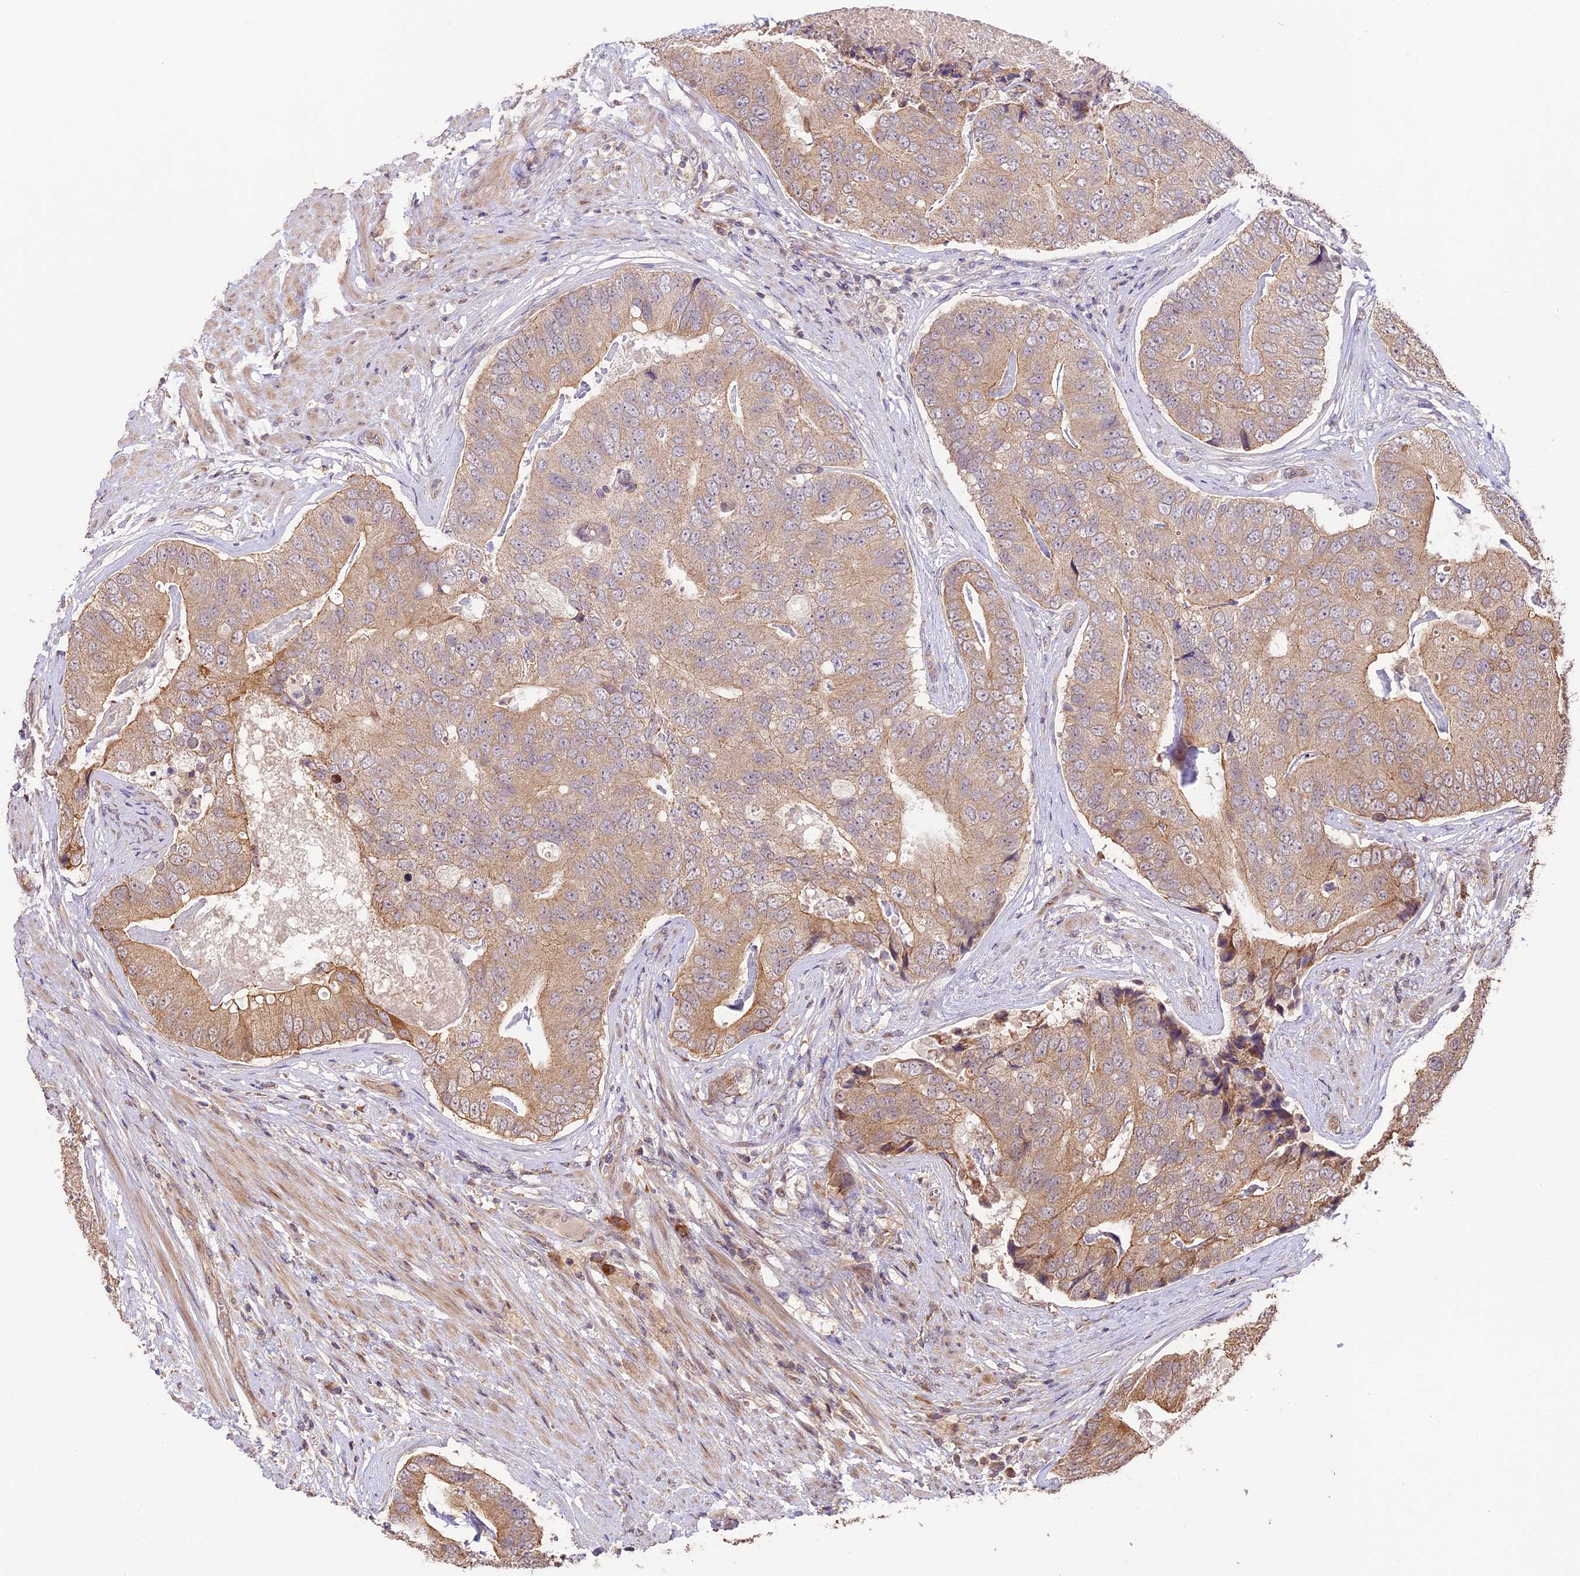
{"staining": {"intensity": "moderate", "quantity": ">75%", "location": "cytoplasmic/membranous"}, "tissue": "prostate cancer", "cell_type": "Tumor cells", "image_type": "cancer", "snomed": [{"axis": "morphology", "description": "Adenocarcinoma, High grade"}, {"axis": "topography", "description": "Prostate"}], "caption": "IHC (DAB (3,3'-diaminobenzidine)) staining of human prostate adenocarcinoma (high-grade) shows moderate cytoplasmic/membranous protein staining in approximately >75% of tumor cells.", "gene": "BCAS4", "patient": {"sex": "male", "age": 70}}